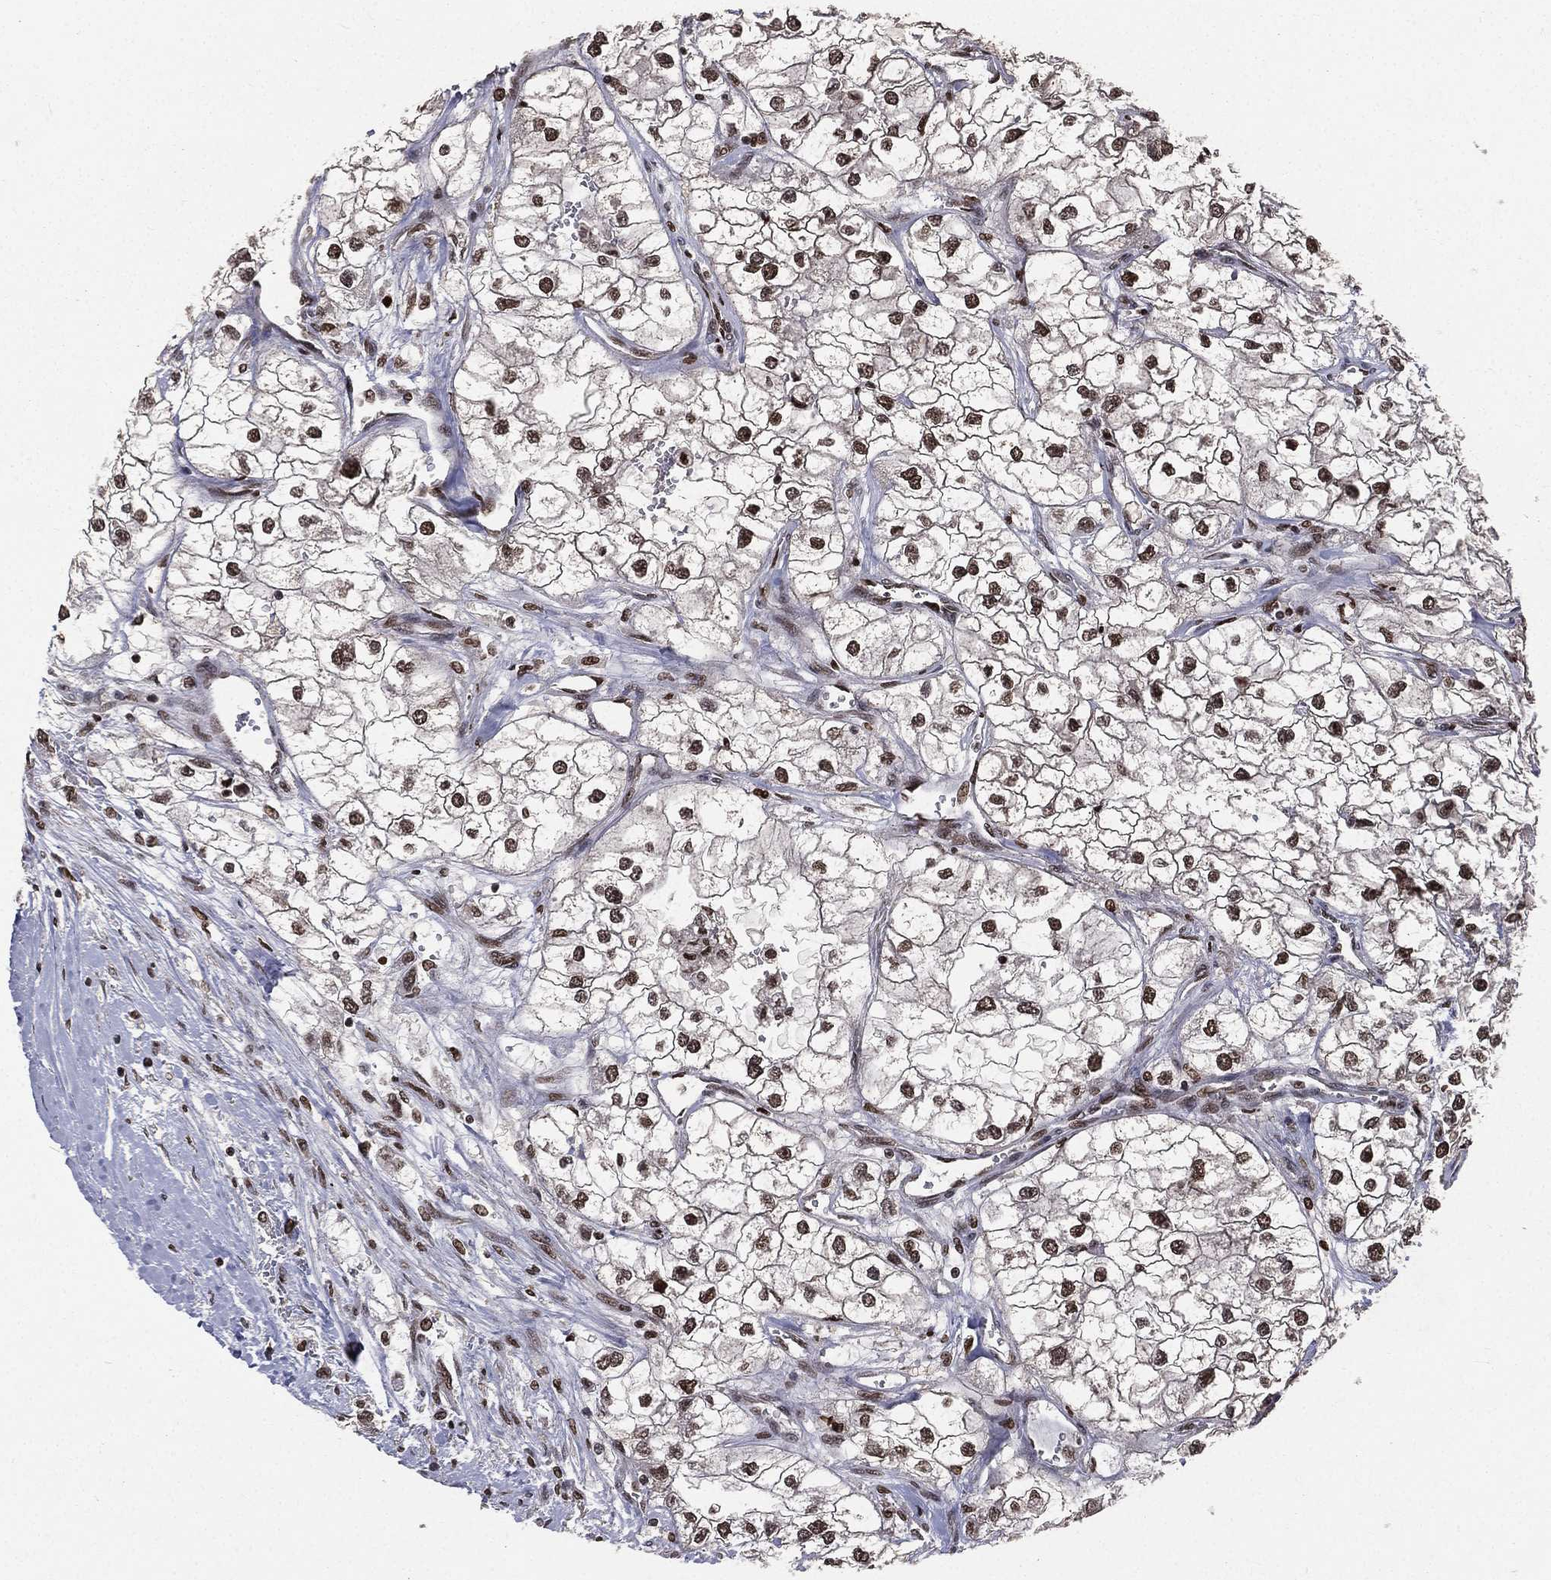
{"staining": {"intensity": "strong", "quantity": ">75%", "location": "nuclear"}, "tissue": "renal cancer", "cell_type": "Tumor cells", "image_type": "cancer", "snomed": [{"axis": "morphology", "description": "Adenocarcinoma, NOS"}, {"axis": "topography", "description": "Kidney"}], "caption": "Strong nuclear staining is appreciated in approximately >75% of tumor cells in renal adenocarcinoma.", "gene": "POLB", "patient": {"sex": "male", "age": 59}}